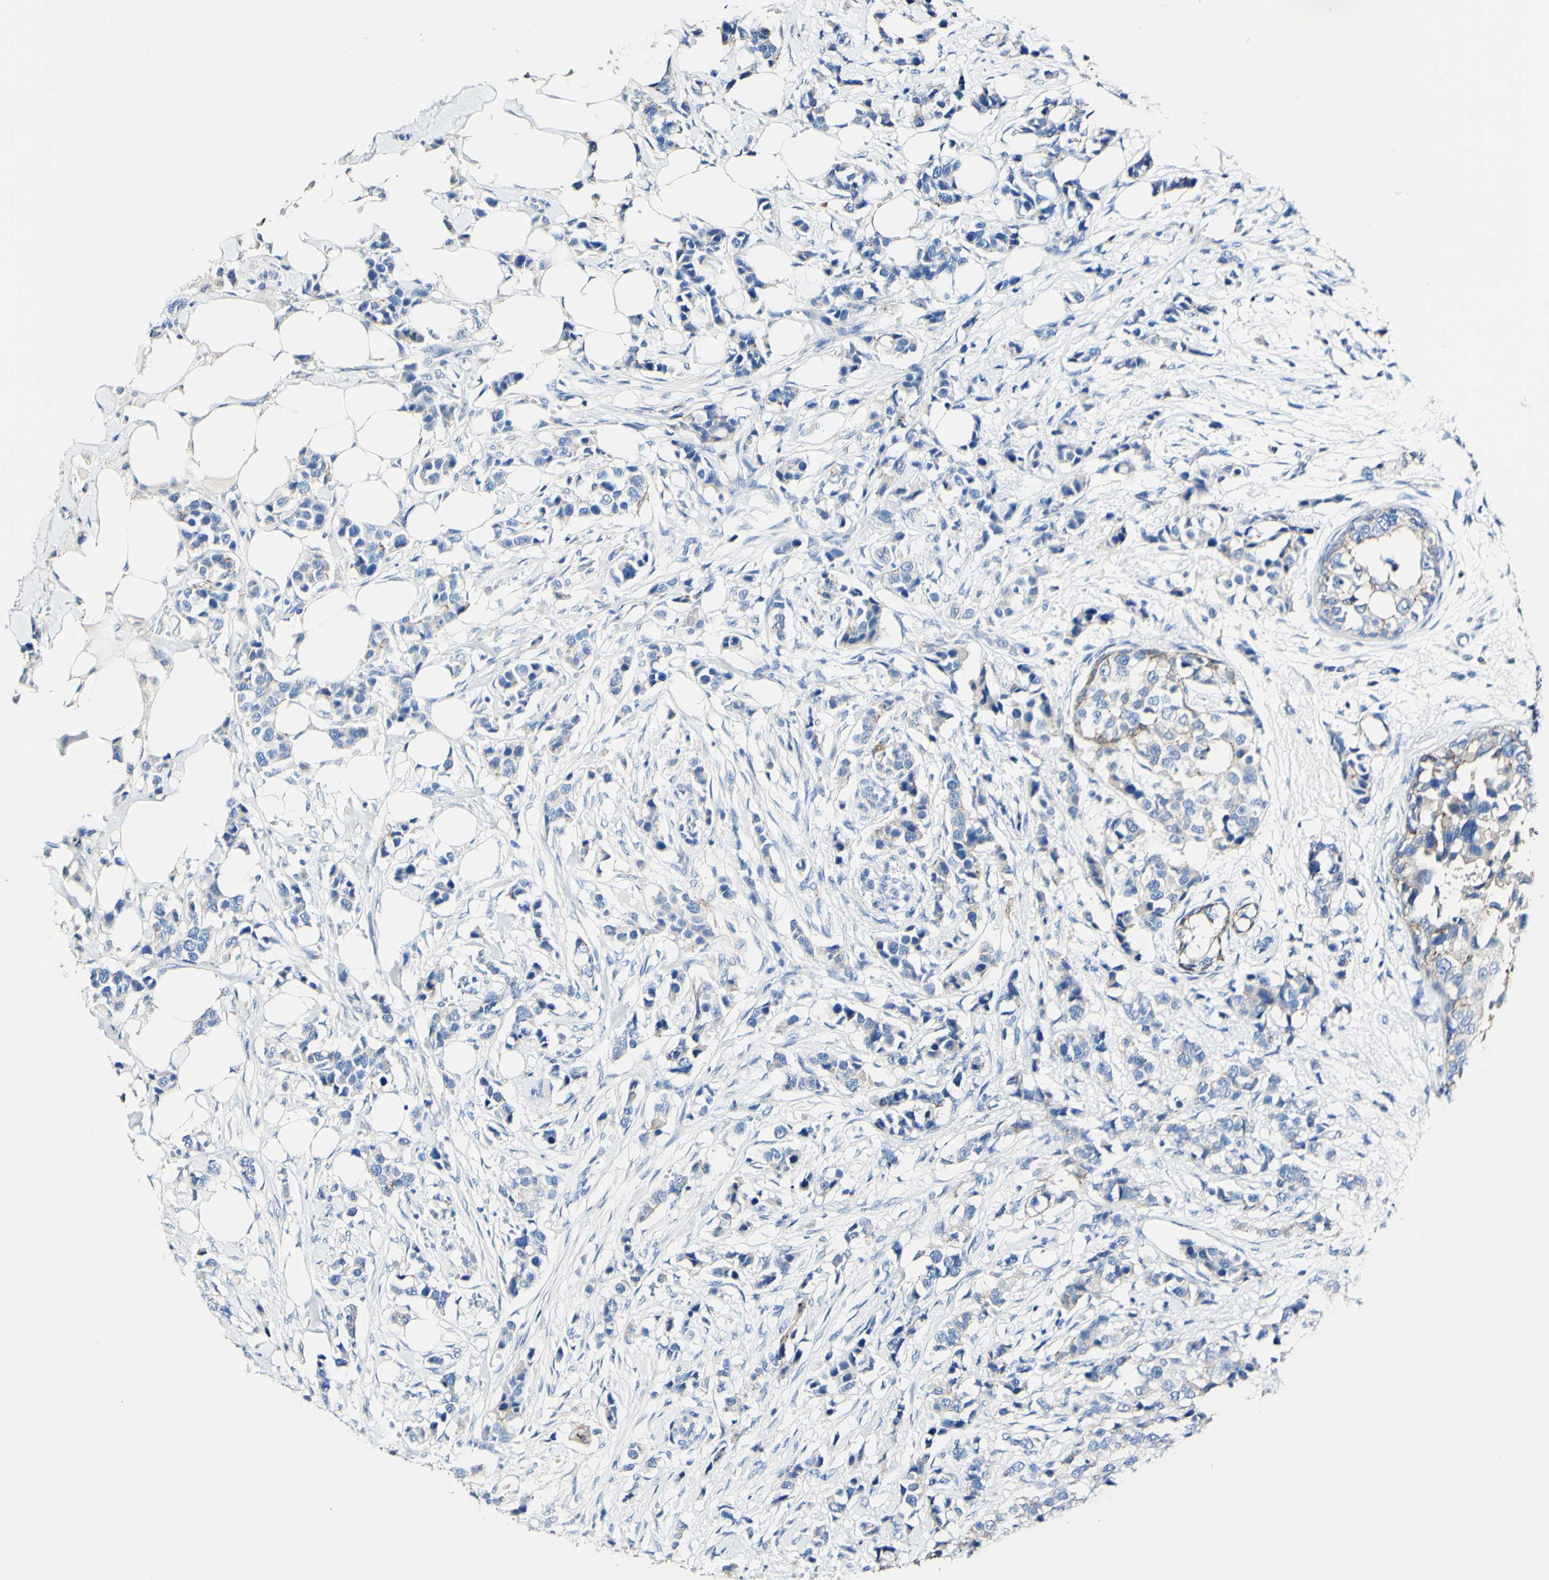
{"staining": {"intensity": "negative", "quantity": "none", "location": "none"}, "tissue": "breast cancer", "cell_type": "Tumor cells", "image_type": "cancer", "snomed": [{"axis": "morphology", "description": "Normal tissue, NOS"}, {"axis": "morphology", "description": "Duct carcinoma"}, {"axis": "topography", "description": "Breast"}], "caption": "Protein analysis of infiltrating ductal carcinoma (breast) displays no significant positivity in tumor cells.", "gene": "DSC2", "patient": {"sex": "female", "age": 50}}